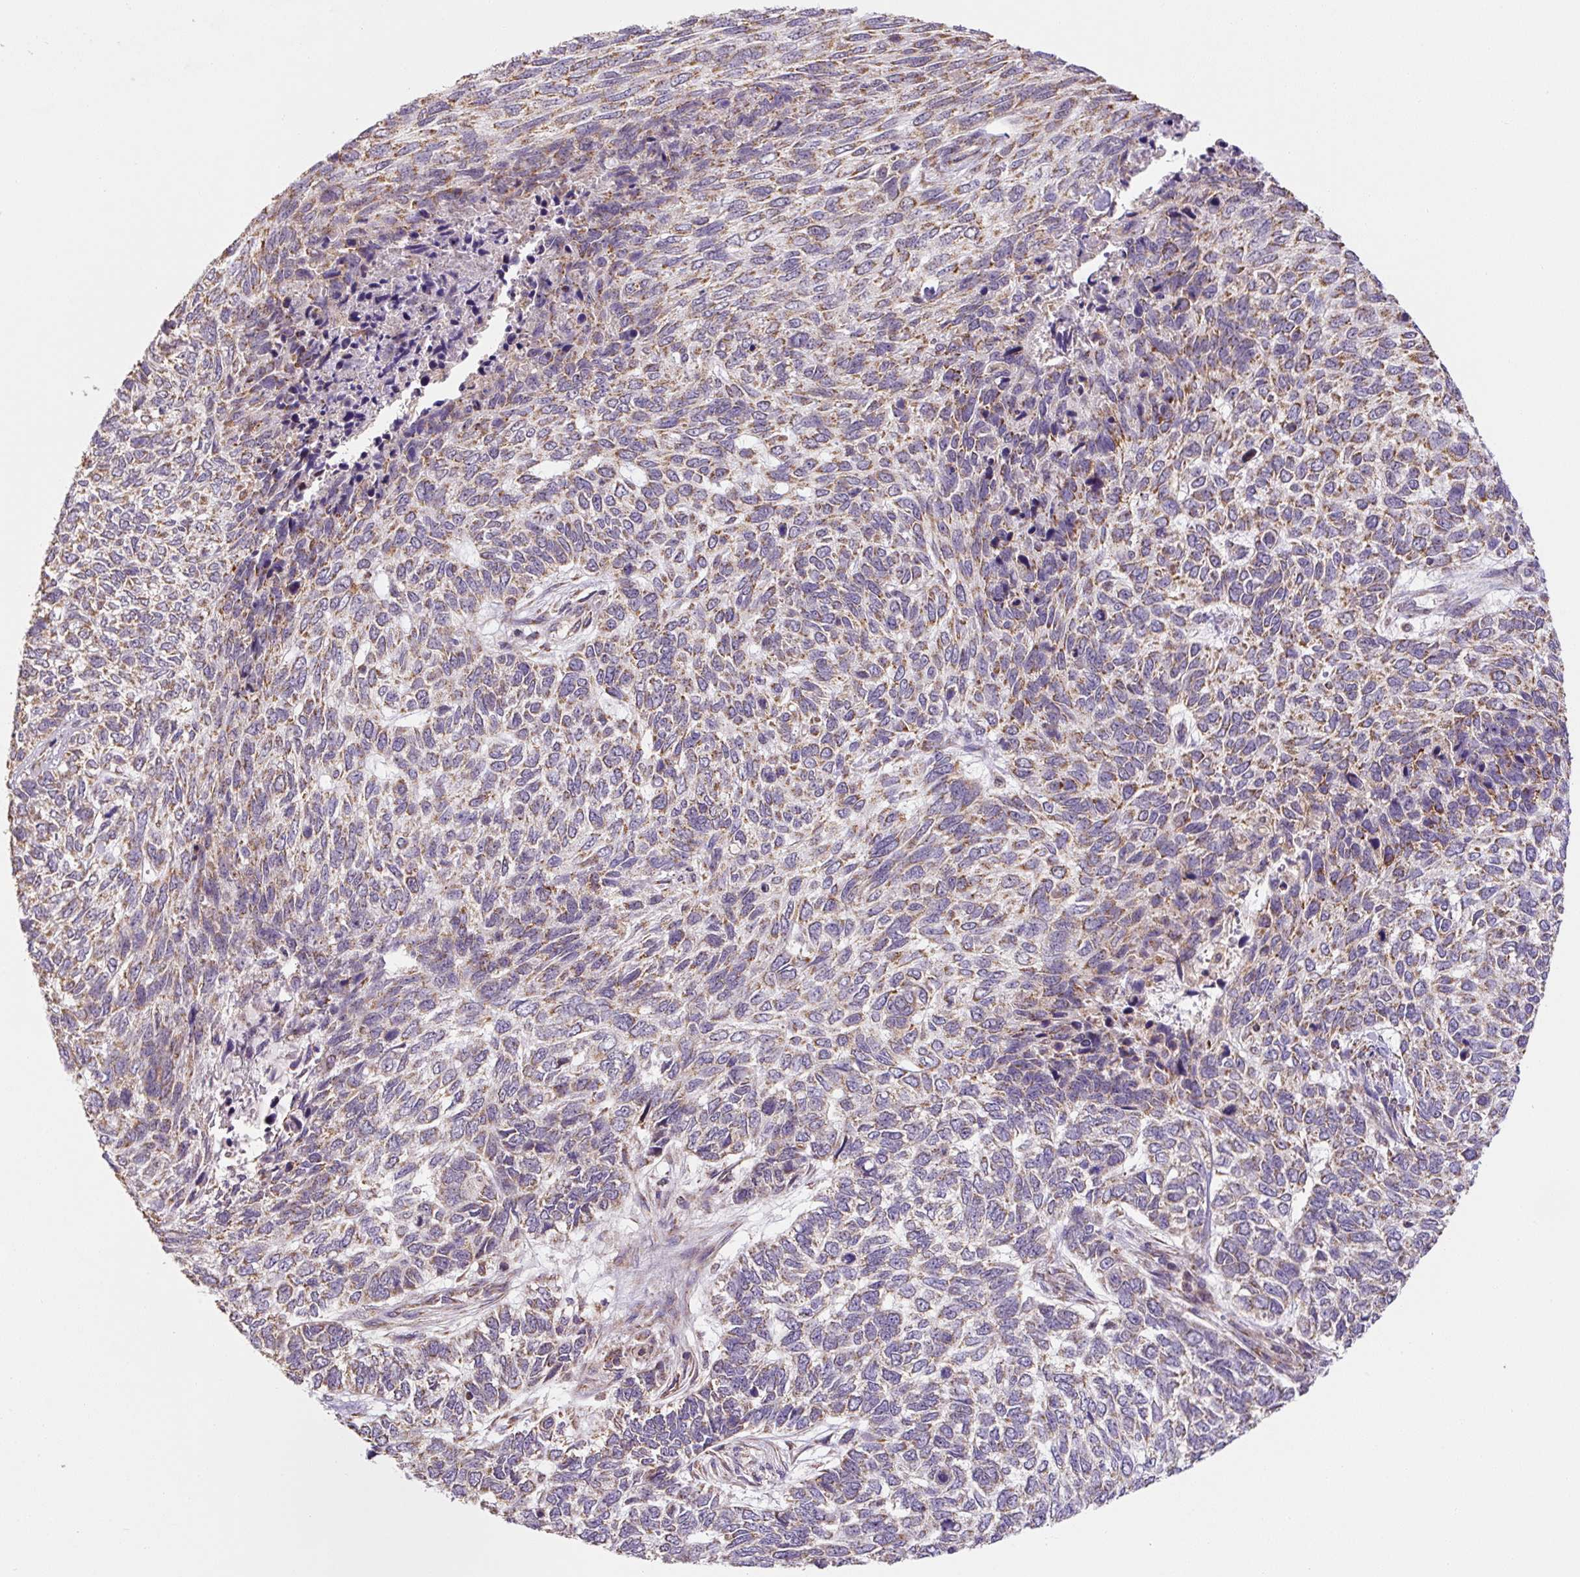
{"staining": {"intensity": "moderate", "quantity": ">75%", "location": "cytoplasmic/membranous"}, "tissue": "skin cancer", "cell_type": "Tumor cells", "image_type": "cancer", "snomed": [{"axis": "morphology", "description": "Basal cell carcinoma"}, {"axis": "topography", "description": "Skin"}], "caption": "Basal cell carcinoma (skin) stained with a protein marker displays moderate staining in tumor cells.", "gene": "MFSD9", "patient": {"sex": "female", "age": 65}}